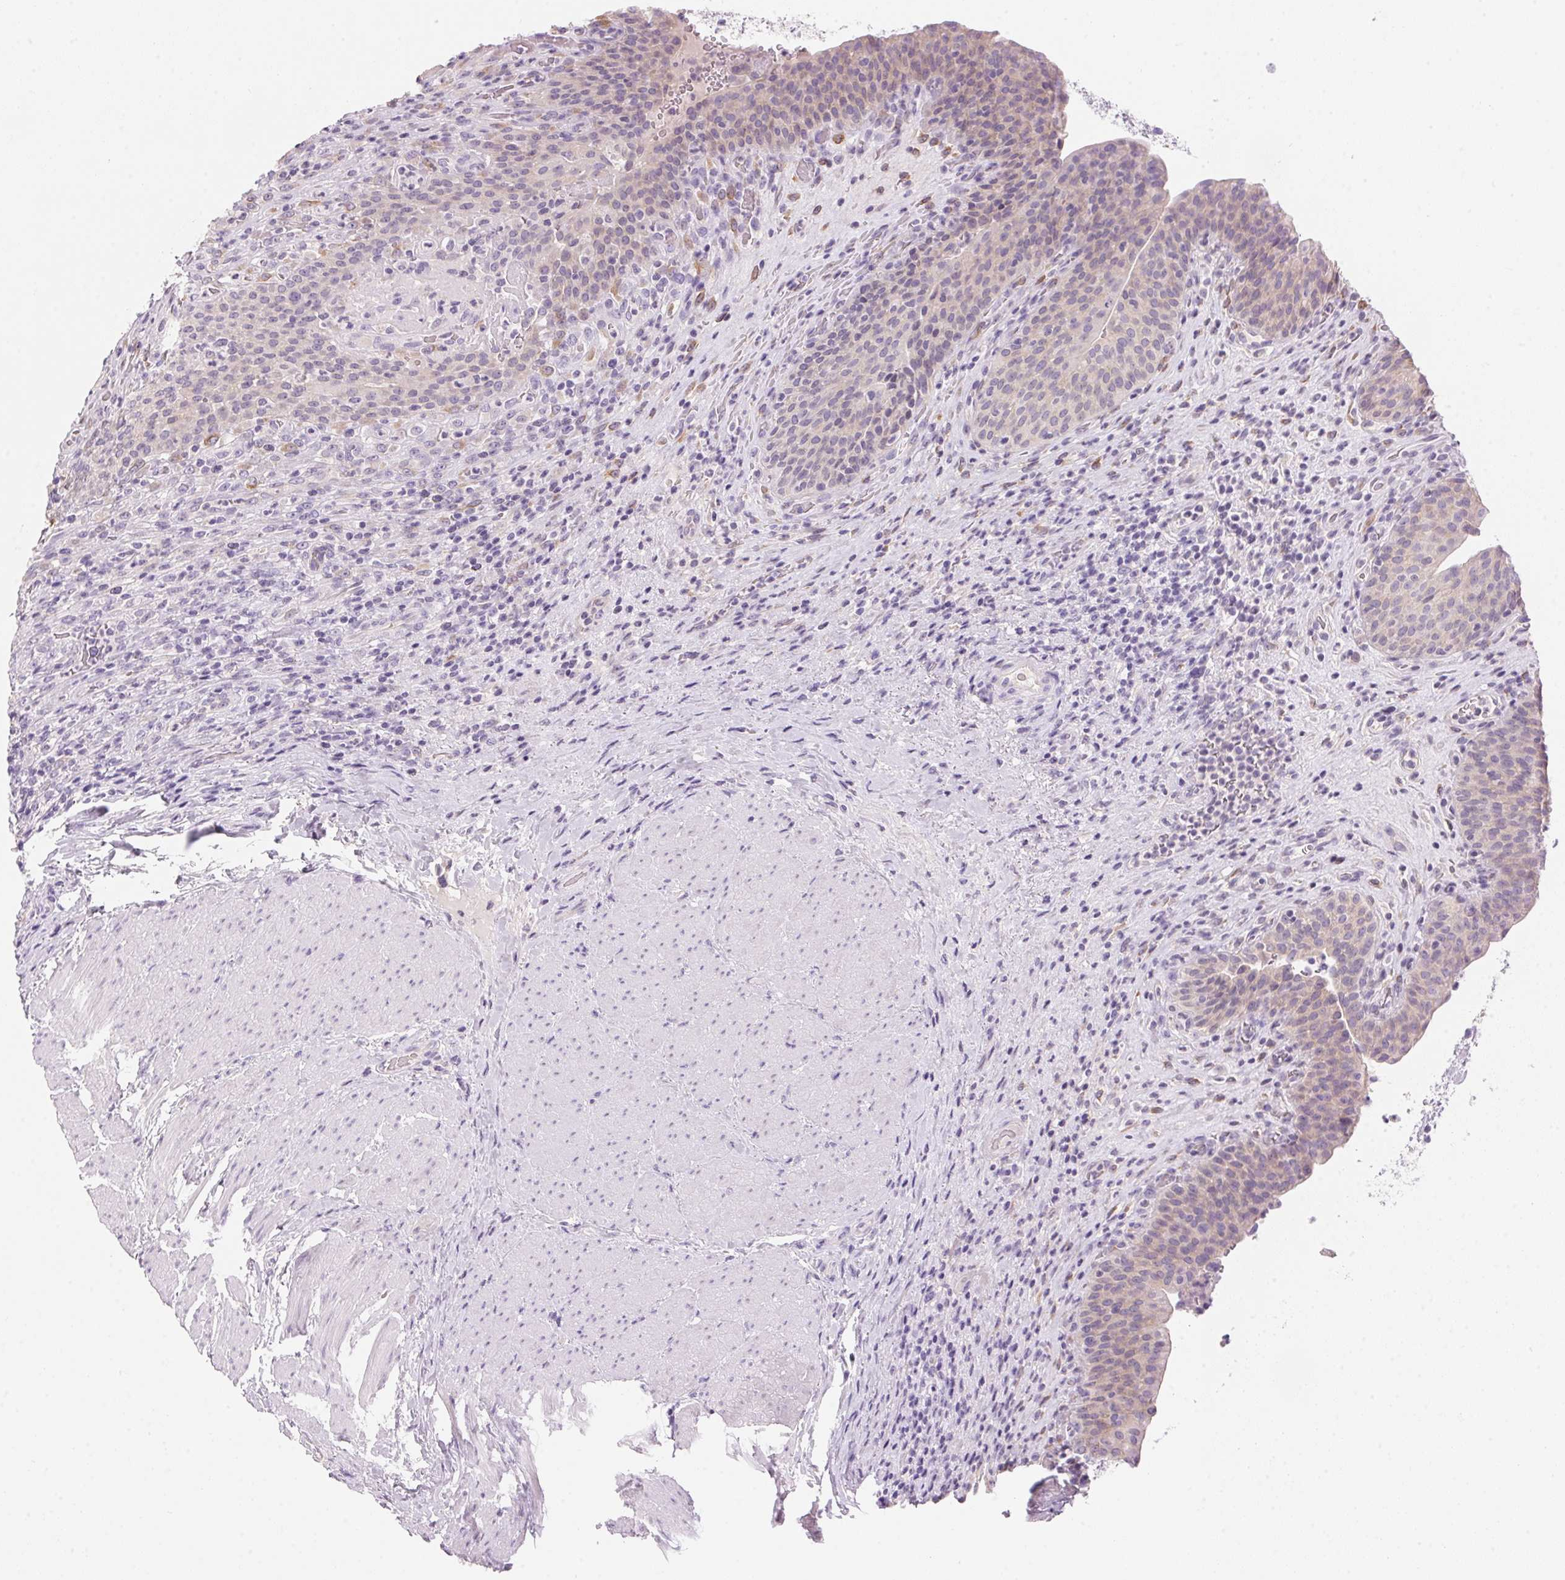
{"staining": {"intensity": "weak", "quantity": "25%-75%", "location": "cytoplasmic/membranous"}, "tissue": "urinary bladder", "cell_type": "Urothelial cells", "image_type": "normal", "snomed": [{"axis": "morphology", "description": "Normal tissue, NOS"}, {"axis": "topography", "description": "Urinary bladder"}, {"axis": "topography", "description": "Peripheral nerve tissue"}], "caption": "Protein expression analysis of normal human urinary bladder reveals weak cytoplasmic/membranous staining in about 25%-75% of urothelial cells.", "gene": "HSD17B2", "patient": {"sex": "male", "age": 66}}